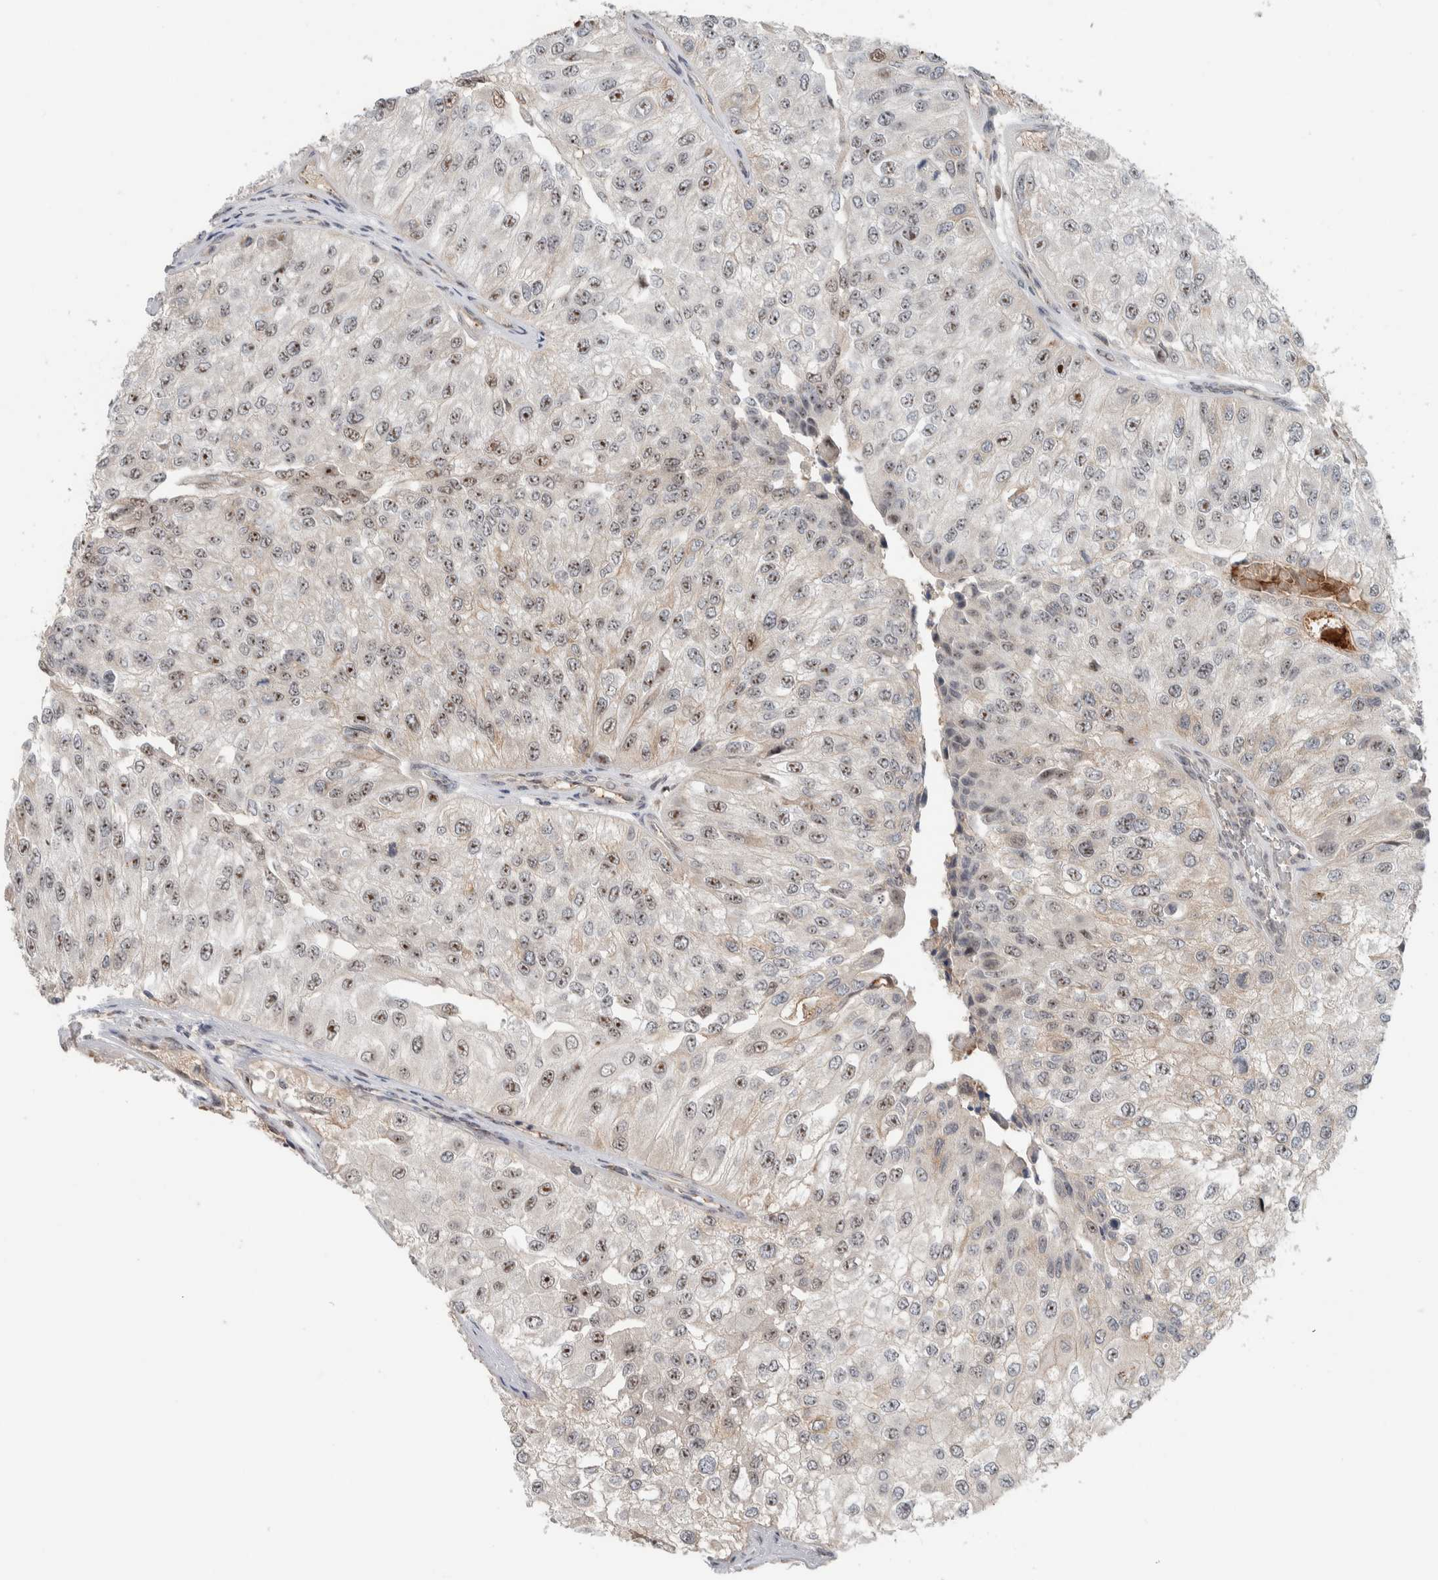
{"staining": {"intensity": "moderate", "quantity": ">75%", "location": "nuclear"}, "tissue": "urothelial cancer", "cell_type": "Tumor cells", "image_type": "cancer", "snomed": [{"axis": "morphology", "description": "Urothelial carcinoma, High grade"}, {"axis": "topography", "description": "Kidney"}, {"axis": "topography", "description": "Urinary bladder"}], "caption": "Approximately >75% of tumor cells in high-grade urothelial carcinoma show moderate nuclear protein staining as visualized by brown immunohistochemical staining.", "gene": "ZFP91", "patient": {"sex": "male", "age": 77}}